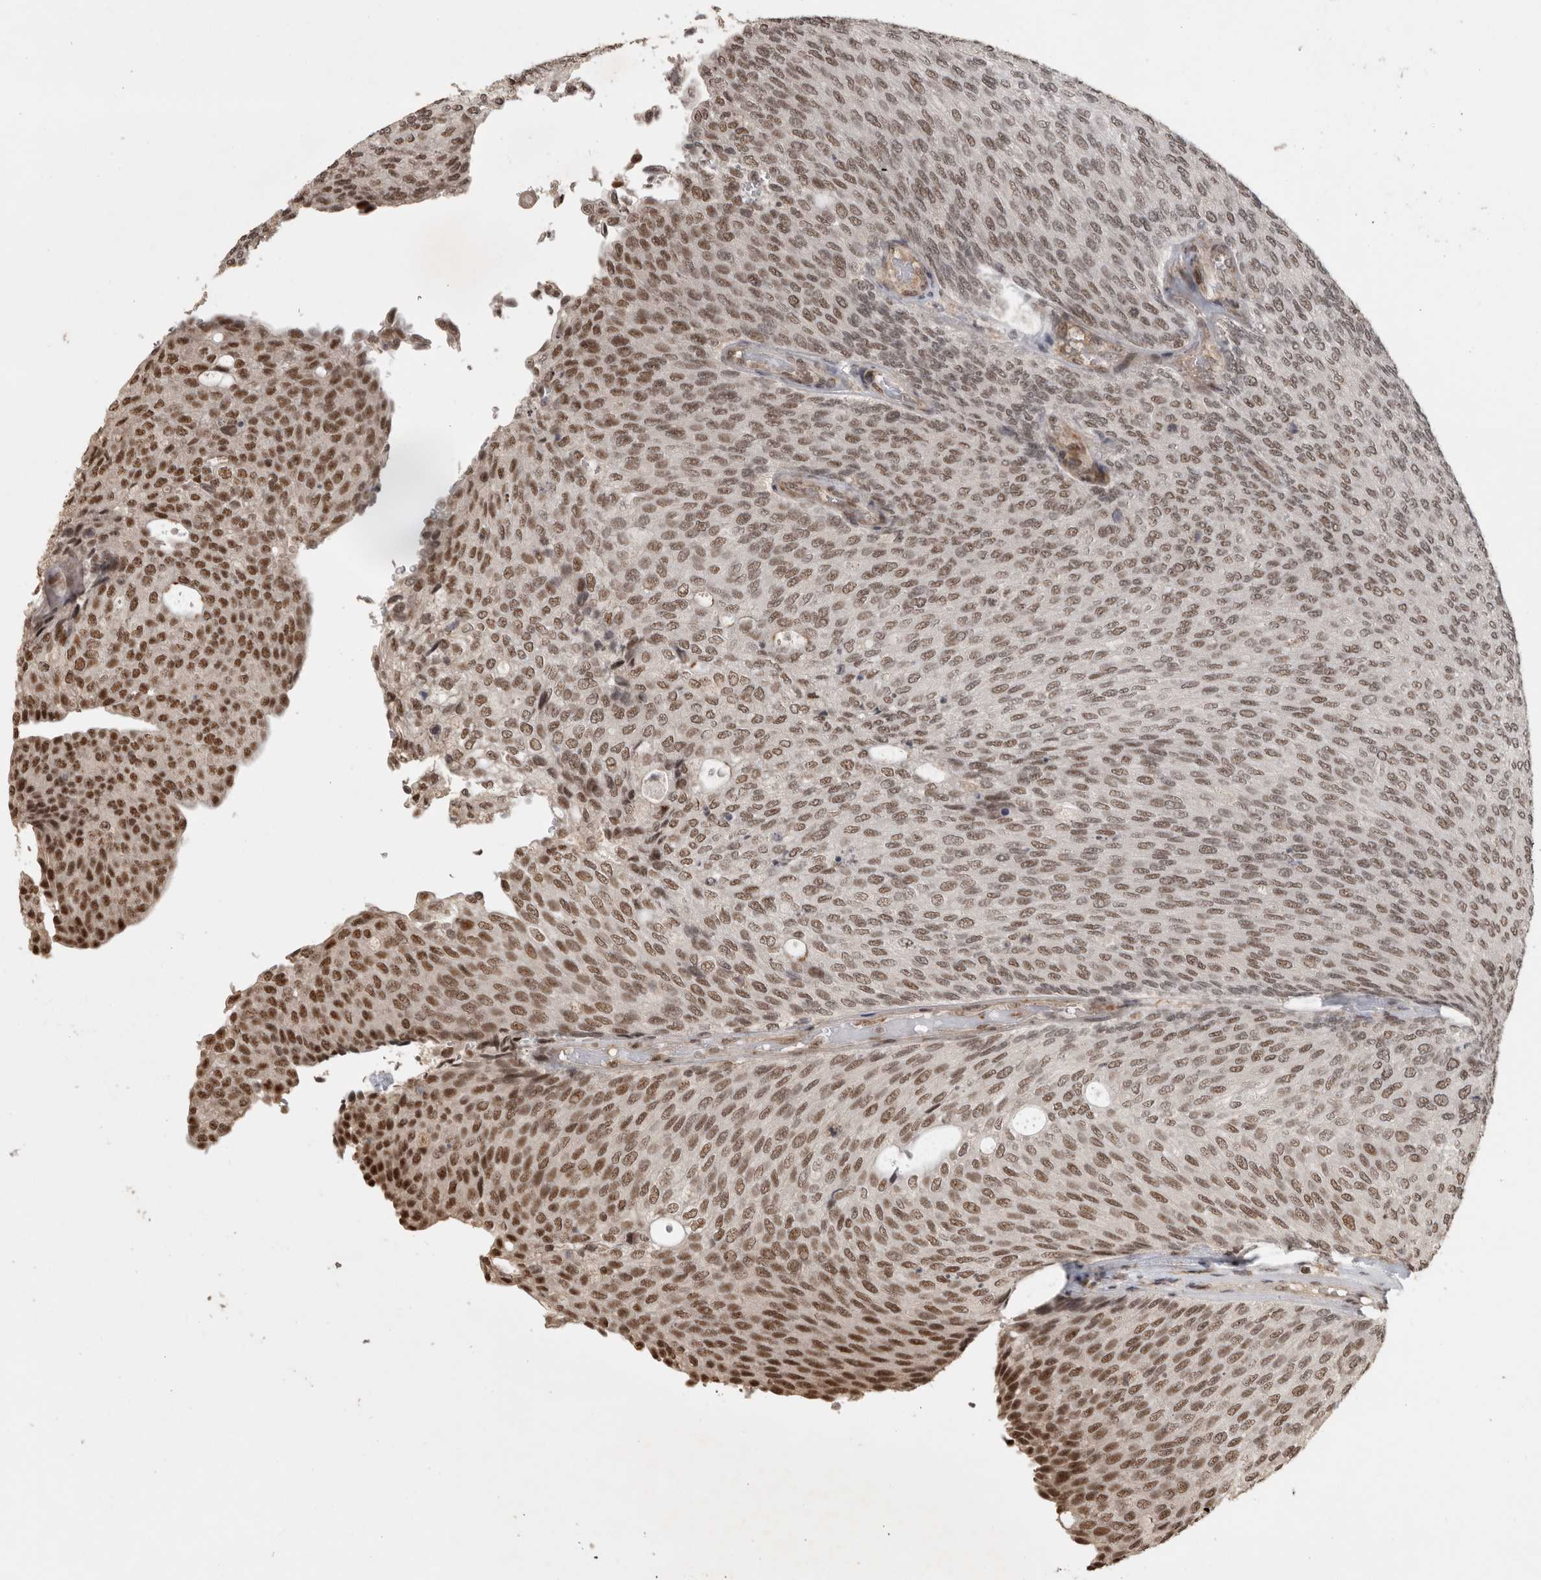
{"staining": {"intensity": "moderate", "quantity": ">75%", "location": "nuclear"}, "tissue": "urothelial cancer", "cell_type": "Tumor cells", "image_type": "cancer", "snomed": [{"axis": "morphology", "description": "Urothelial carcinoma, Low grade"}, {"axis": "topography", "description": "Urinary bladder"}], "caption": "Human urothelial cancer stained with a brown dye shows moderate nuclear positive positivity in about >75% of tumor cells.", "gene": "CBLL1", "patient": {"sex": "female", "age": 79}}